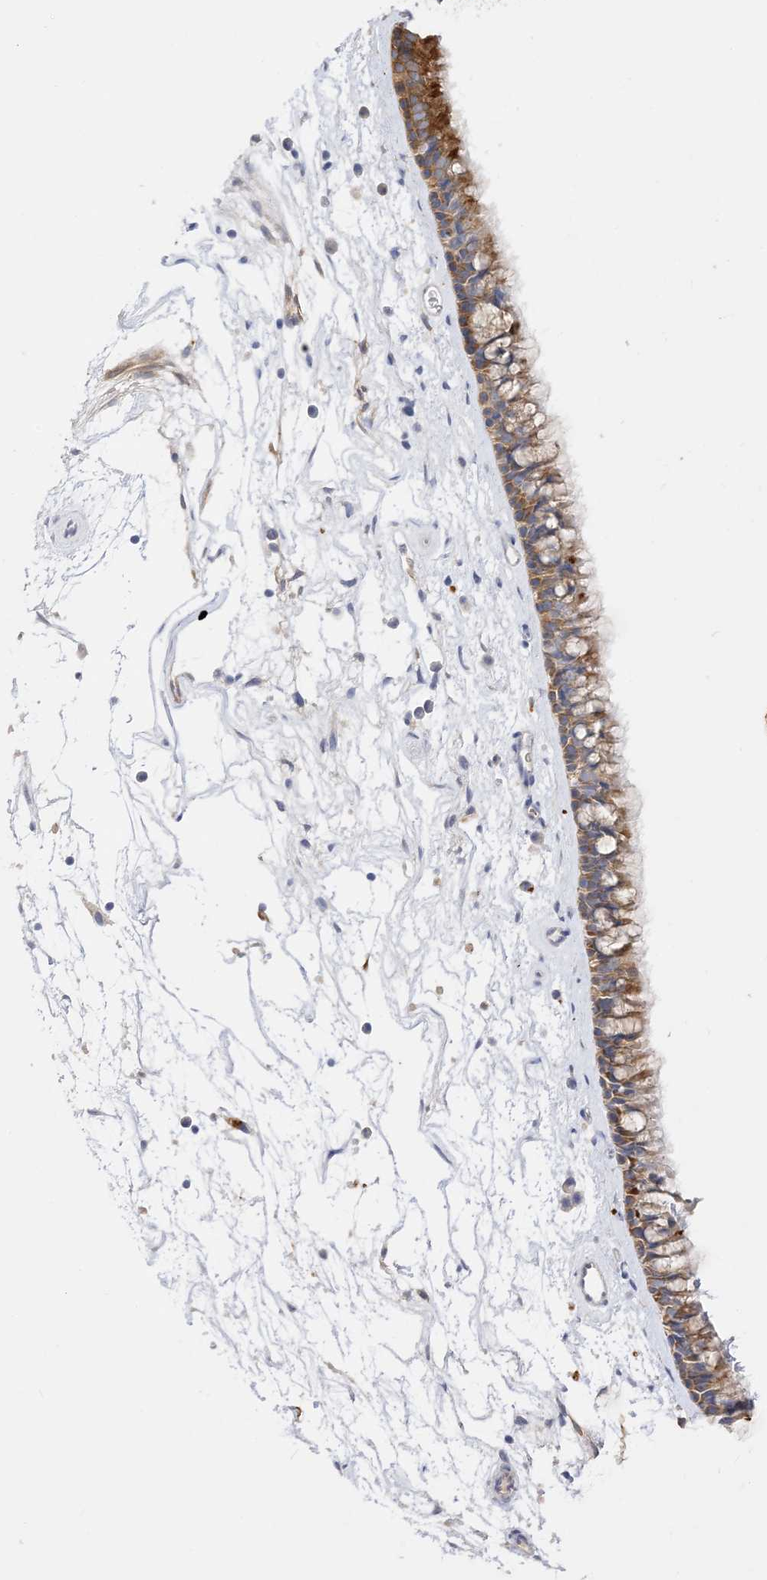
{"staining": {"intensity": "moderate", "quantity": ">75%", "location": "cytoplasmic/membranous"}, "tissue": "nasopharynx", "cell_type": "Respiratory epithelial cells", "image_type": "normal", "snomed": [{"axis": "morphology", "description": "Normal tissue, NOS"}, {"axis": "topography", "description": "Nasopharynx"}], "caption": "IHC of unremarkable nasopharynx reveals medium levels of moderate cytoplasmic/membranous positivity in about >75% of respiratory epithelial cells.", "gene": "ARV1", "patient": {"sex": "male", "age": 64}}